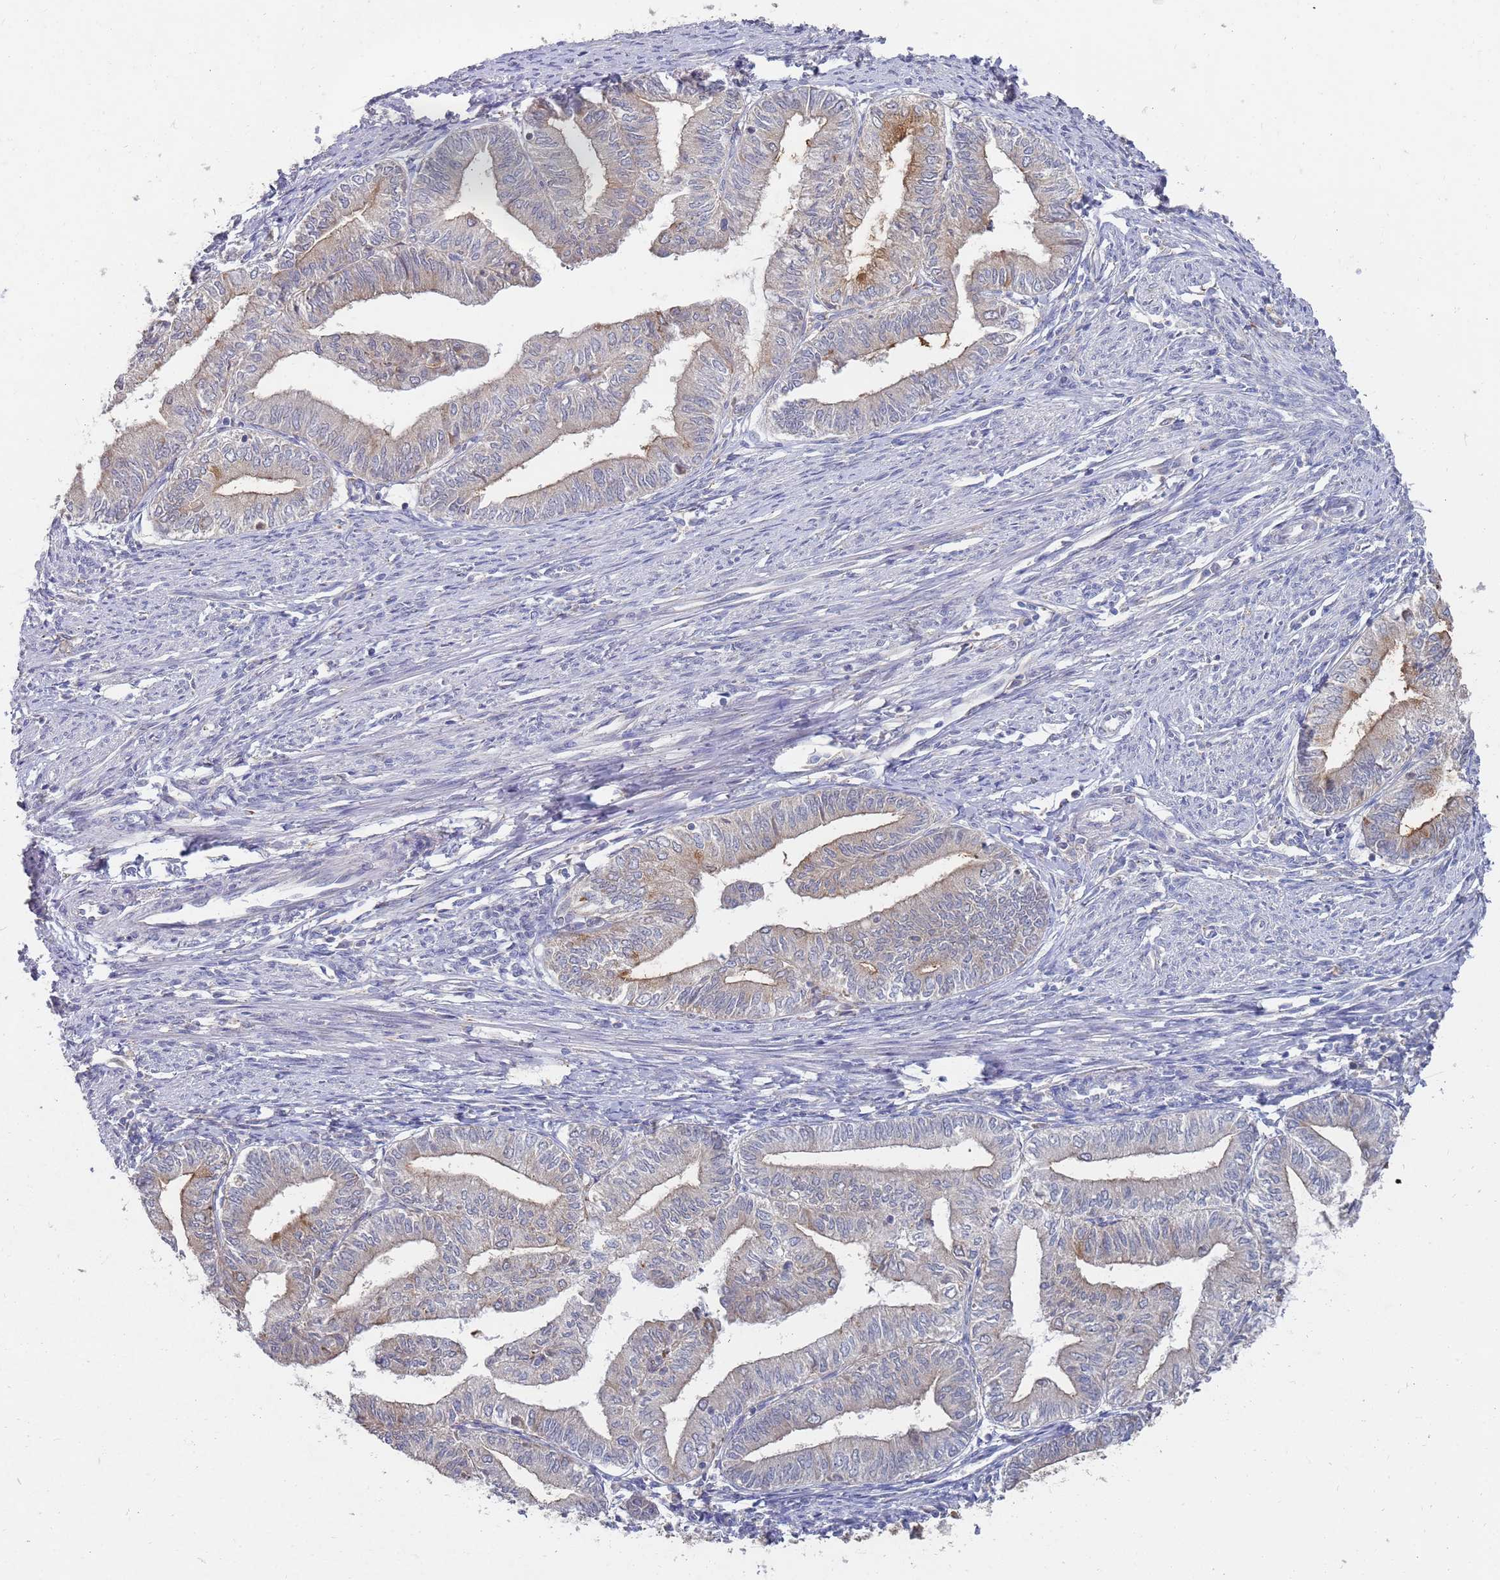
{"staining": {"intensity": "weak", "quantity": "<25%", "location": "cytoplasmic/membranous"}, "tissue": "endometrial cancer", "cell_type": "Tumor cells", "image_type": "cancer", "snomed": [{"axis": "morphology", "description": "Adenocarcinoma, NOS"}, {"axis": "topography", "description": "Endometrium"}], "caption": "Human endometrial cancer (adenocarcinoma) stained for a protein using IHC displays no expression in tumor cells.", "gene": "VRK2", "patient": {"sex": "female", "age": 66}}